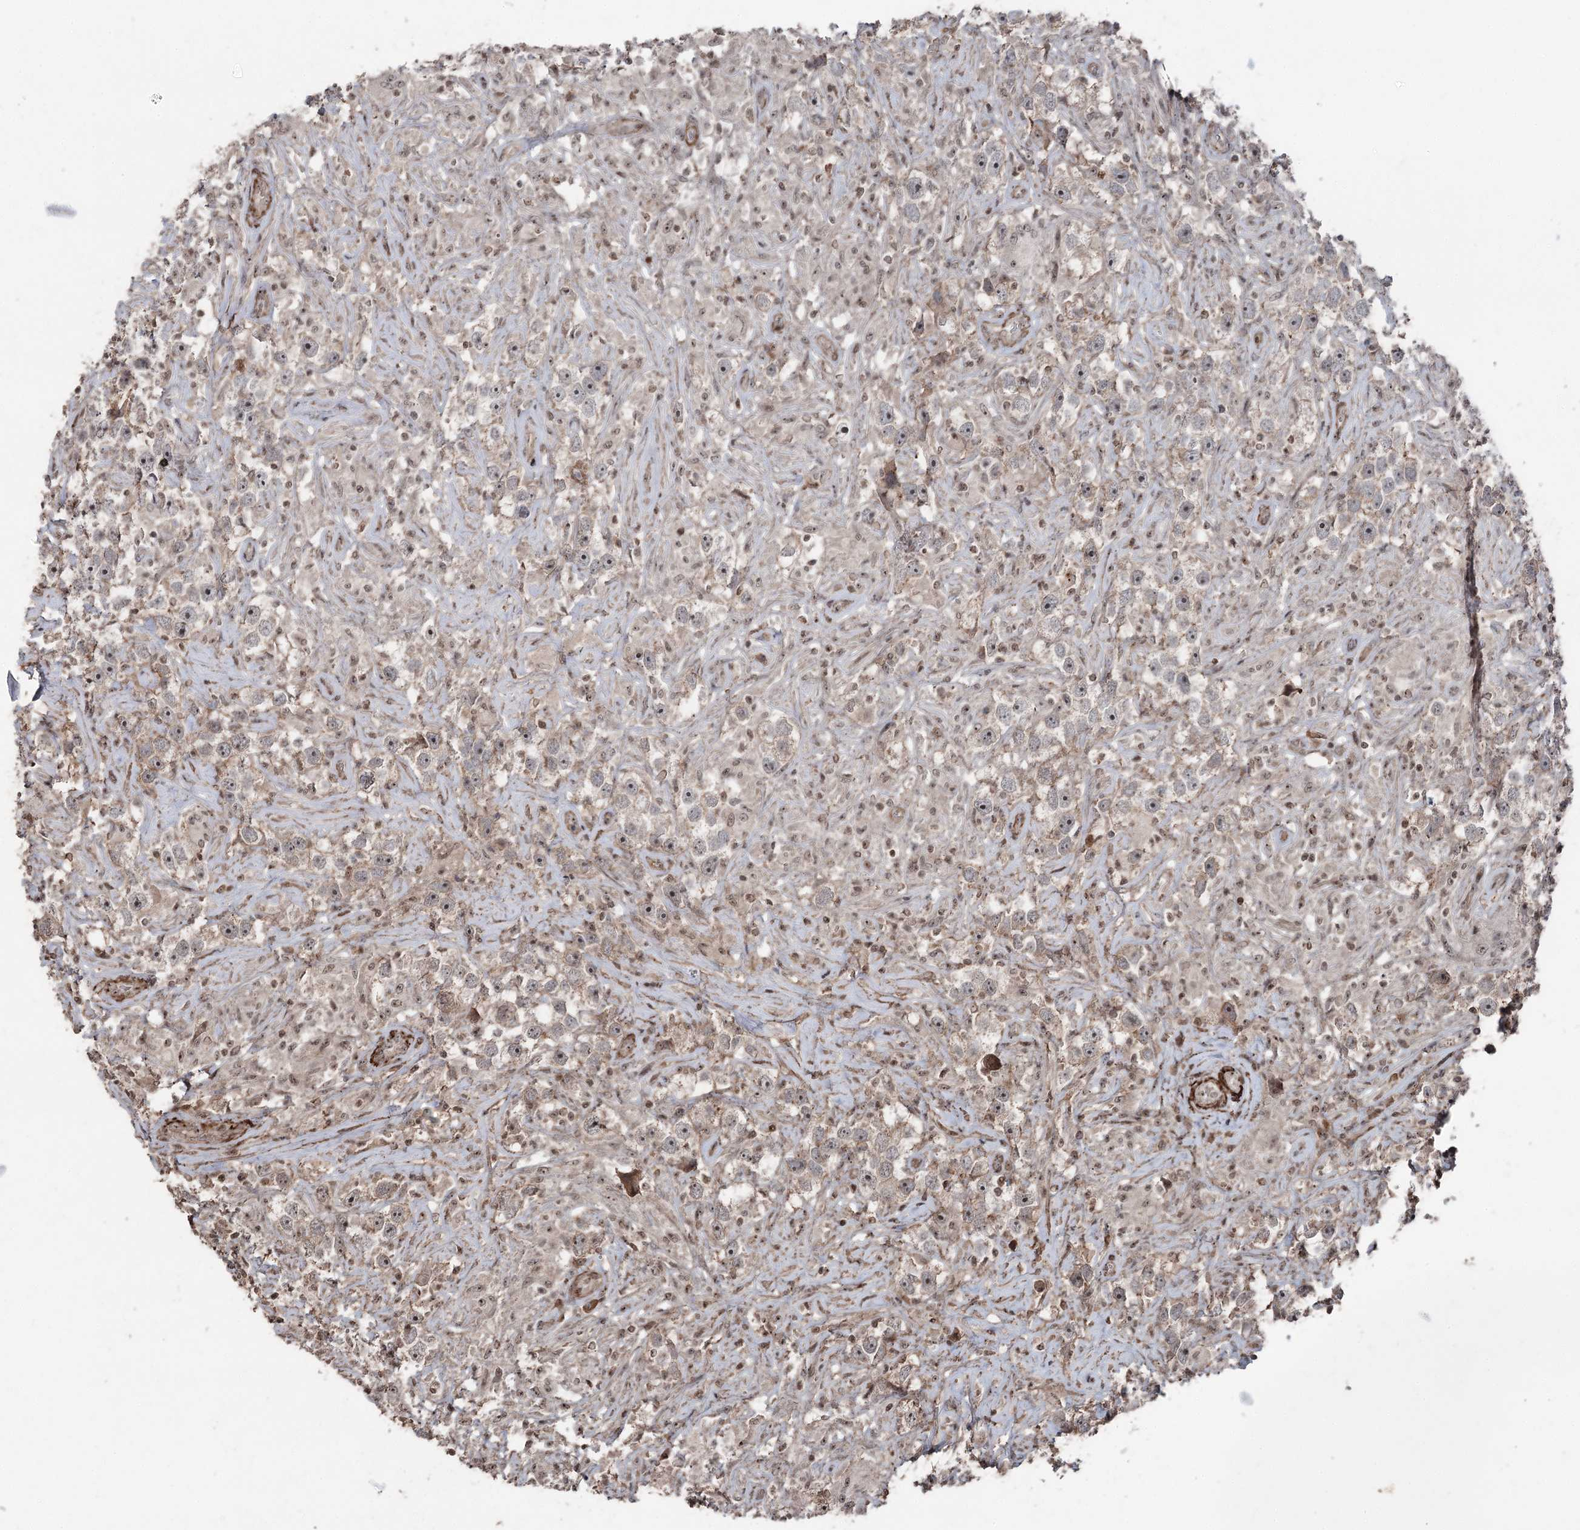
{"staining": {"intensity": "weak", "quantity": ">75%", "location": "cytoplasmic/membranous,nuclear"}, "tissue": "testis cancer", "cell_type": "Tumor cells", "image_type": "cancer", "snomed": [{"axis": "morphology", "description": "Seminoma, NOS"}, {"axis": "topography", "description": "Testis"}], "caption": "A low amount of weak cytoplasmic/membranous and nuclear staining is identified in about >75% of tumor cells in testis seminoma tissue. (brown staining indicates protein expression, while blue staining denotes nuclei).", "gene": "CCDC82", "patient": {"sex": "male", "age": 49}}